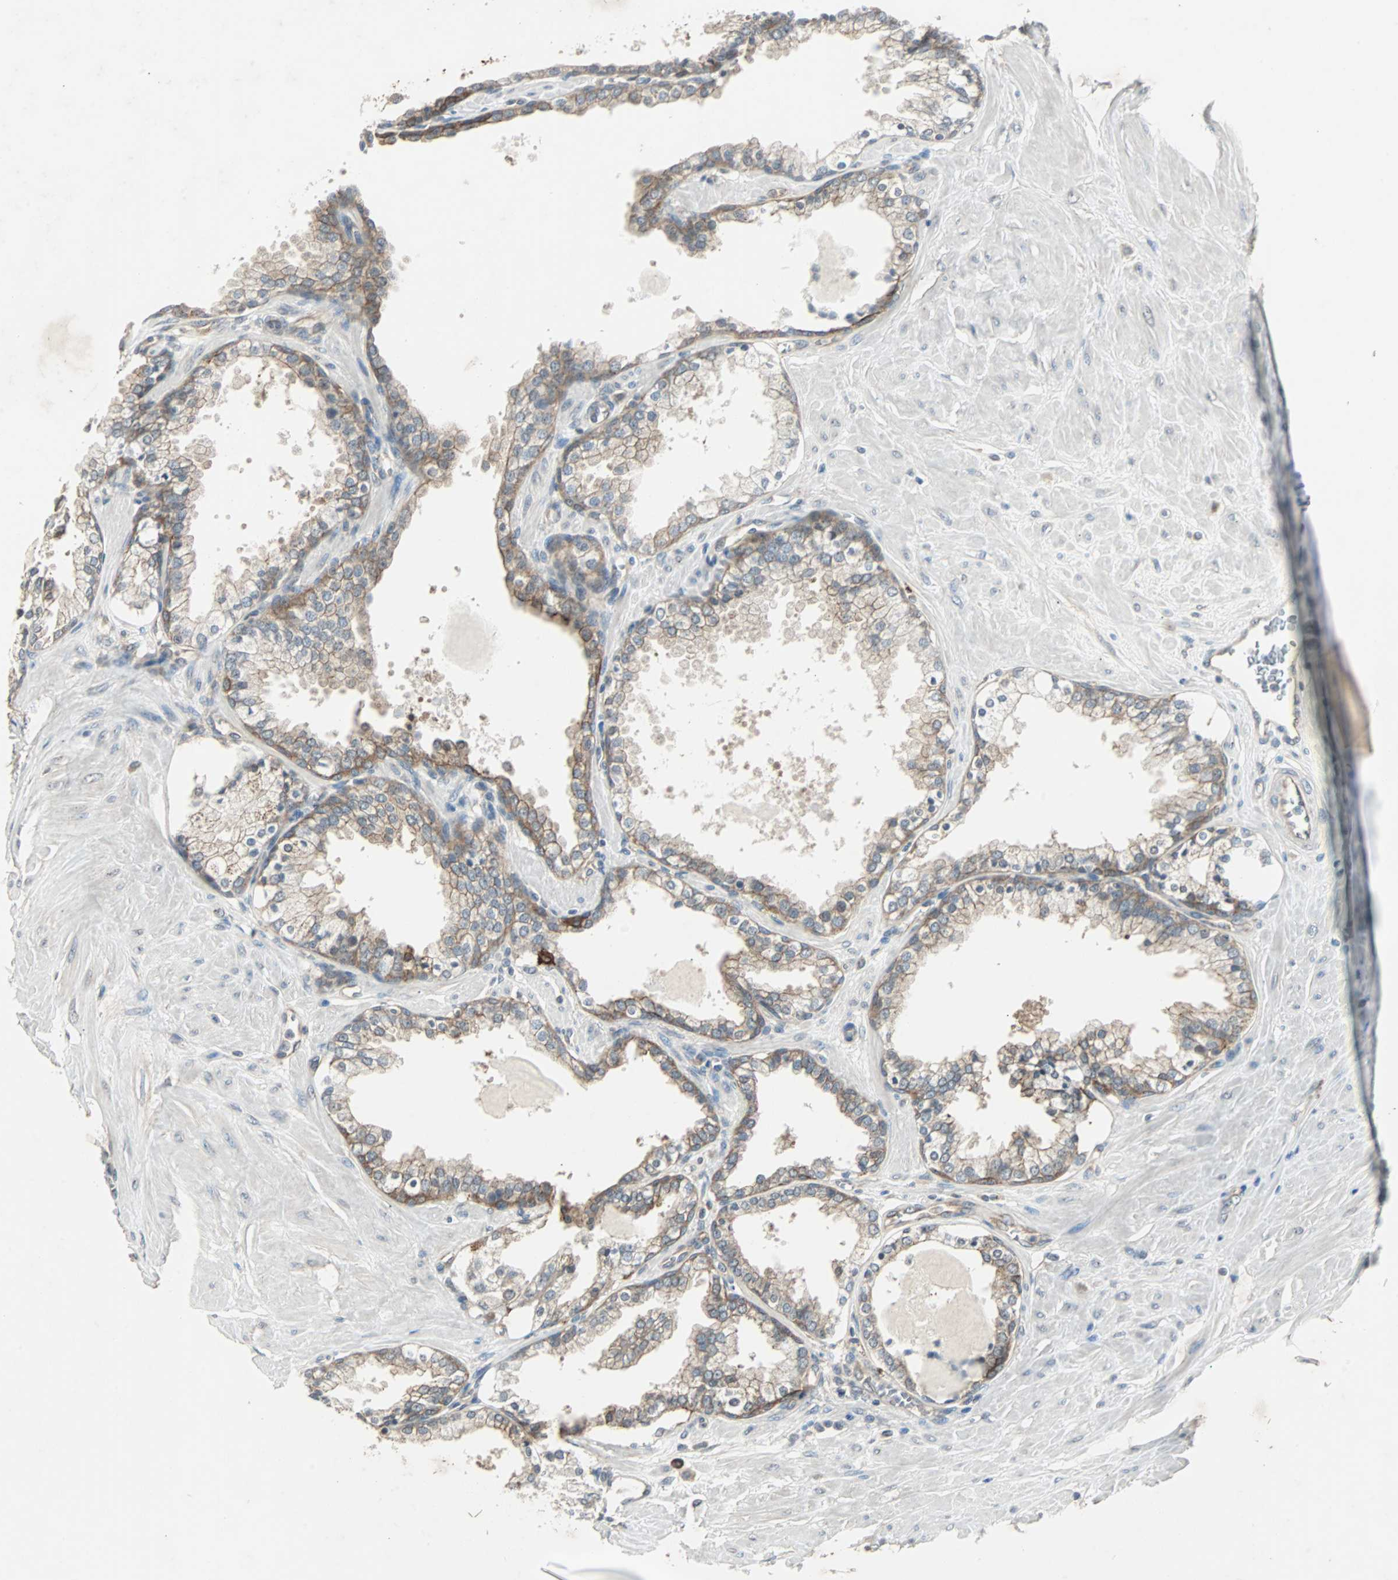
{"staining": {"intensity": "moderate", "quantity": "25%-75%", "location": "cytoplasmic/membranous"}, "tissue": "prostate", "cell_type": "Glandular cells", "image_type": "normal", "snomed": [{"axis": "morphology", "description": "Normal tissue, NOS"}, {"axis": "topography", "description": "Prostate"}], "caption": "The photomicrograph exhibits immunohistochemical staining of benign prostate. There is moderate cytoplasmic/membranous staining is appreciated in approximately 25%-75% of glandular cells.", "gene": "CMC2", "patient": {"sex": "male", "age": 51}}